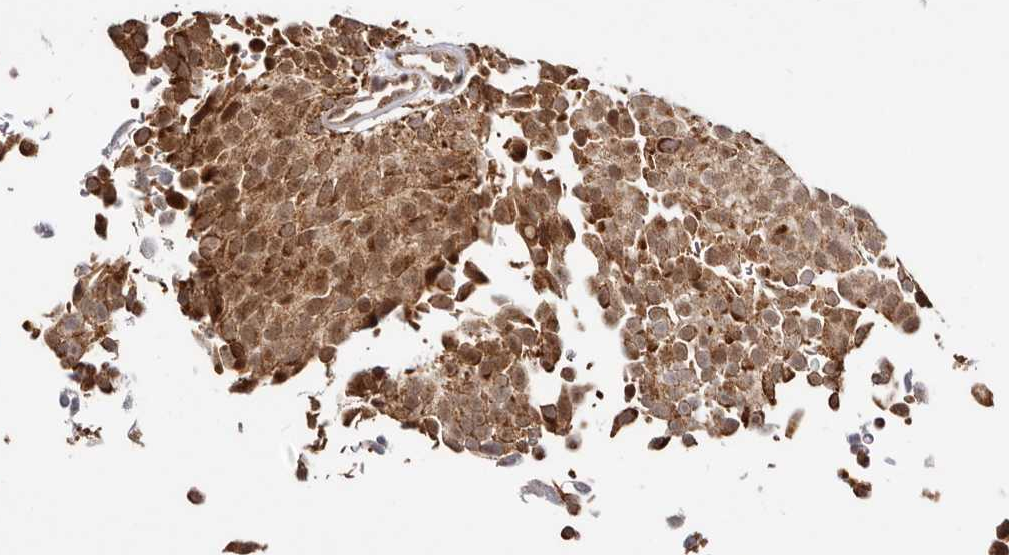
{"staining": {"intensity": "strong", "quantity": ">75%", "location": "cytoplasmic/membranous,nuclear"}, "tissue": "urothelial cancer", "cell_type": "Tumor cells", "image_type": "cancer", "snomed": [{"axis": "morphology", "description": "Urothelial carcinoma, Low grade"}, {"axis": "topography", "description": "Urinary bladder"}], "caption": "This micrograph reveals urothelial carcinoma (low-grade) stained with IHC to label a protein in brown. The cytoplasmic/membranous and nuclear of tumor cells show strong positivity for the protein. Nuclei are counter-stained blue.", "gene": "SEC14L1", "patient": {"sex": "male", "age": 78}}